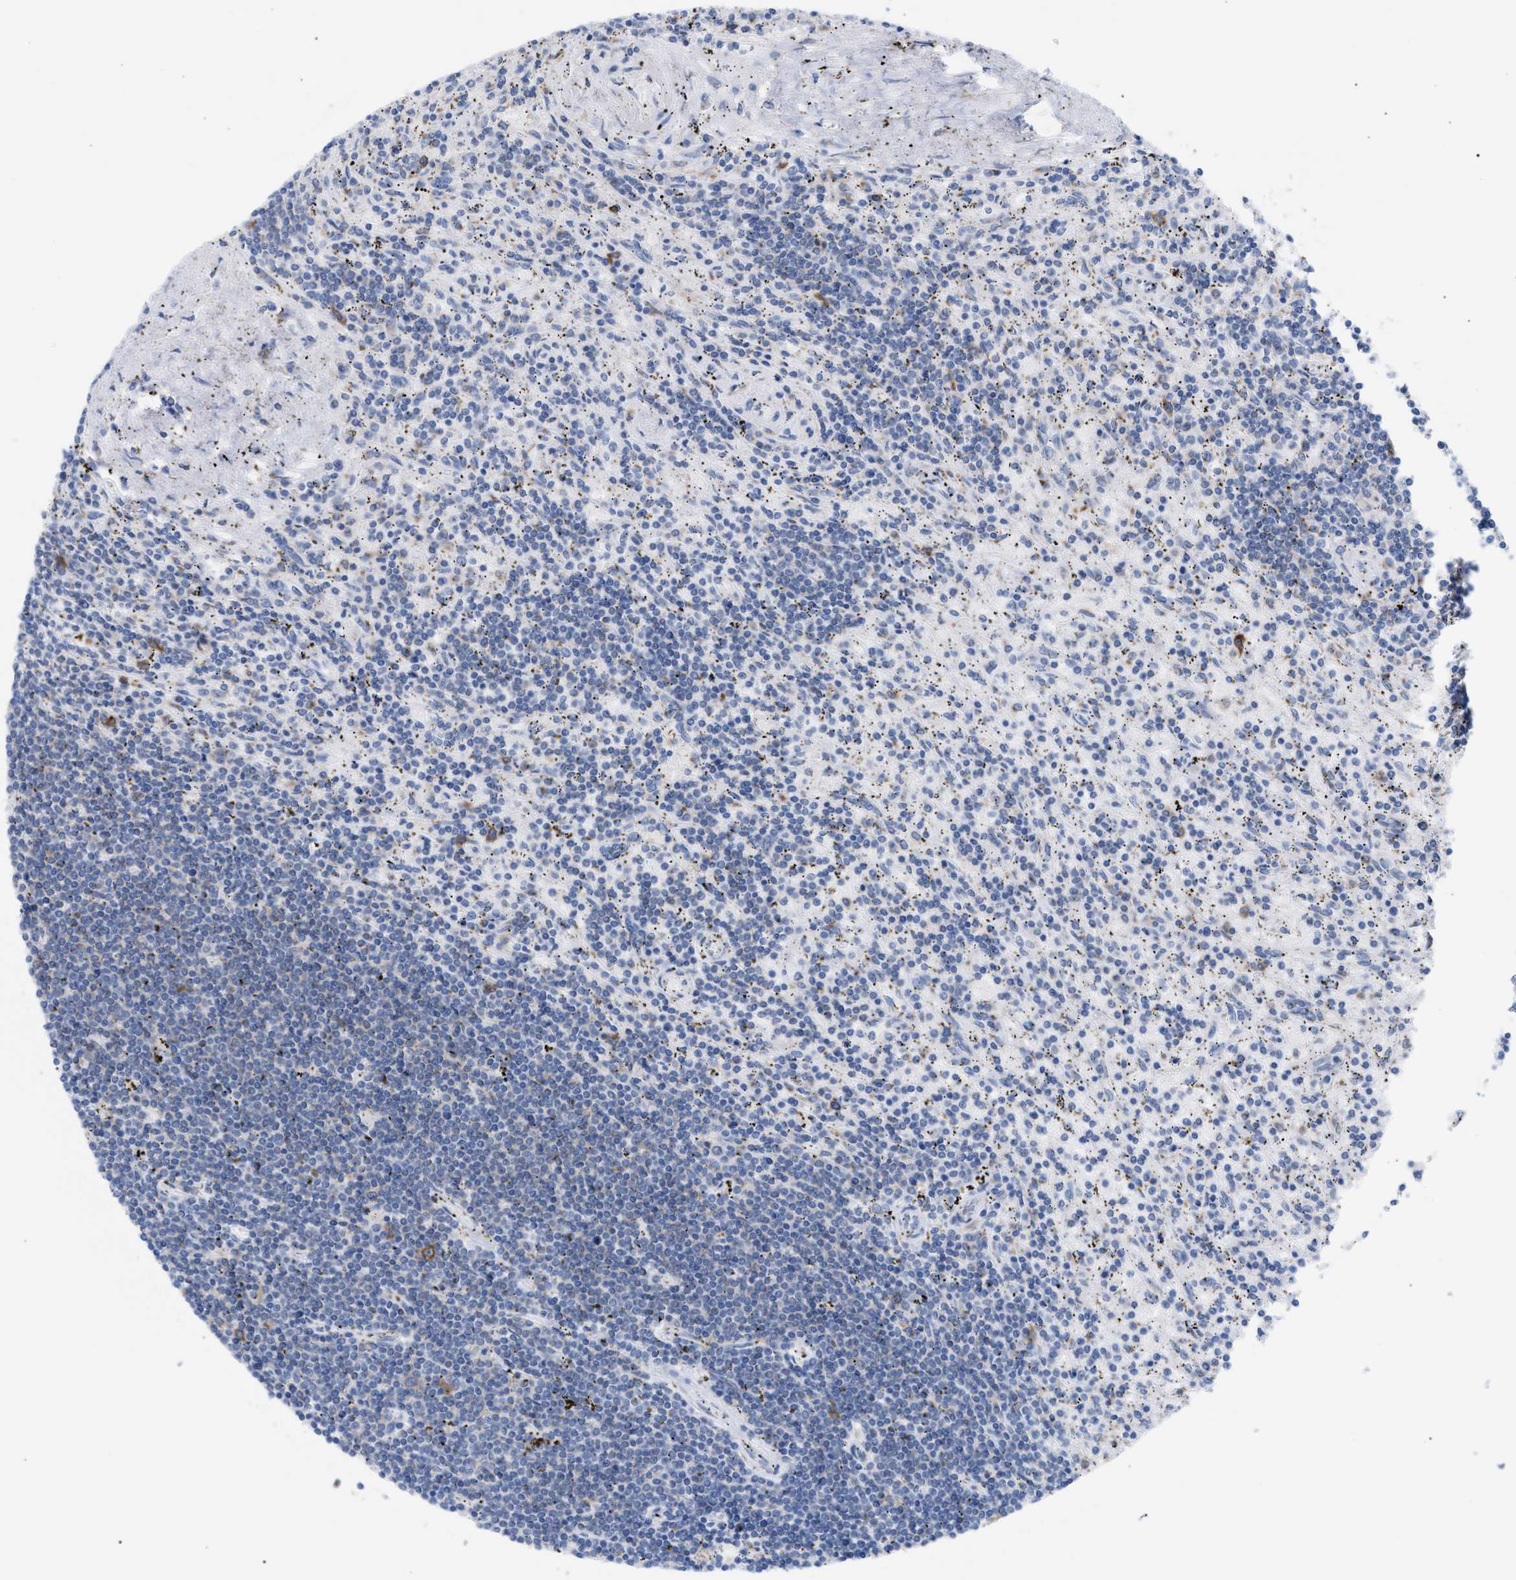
{"staining": {"intensity": "negative", "quantity": "none", "location": "none"}, "tissue": "lymphoma", "cell_type": "Tumor cells", "image_type": "cancer", "snomed": [{"axis": "morphology", "description": "Malignant lymphoma, non-Hodgkin's type, Low grade"}, {"axis": "topography", "description": "Spleen"}], "caption": "Tumor cells are negative for brown protein staining in low-grade malignant lymphoma, non-Hodgkin's type.", "gene": "TACC3", "patient": {"sex": "male", "age": 76}}